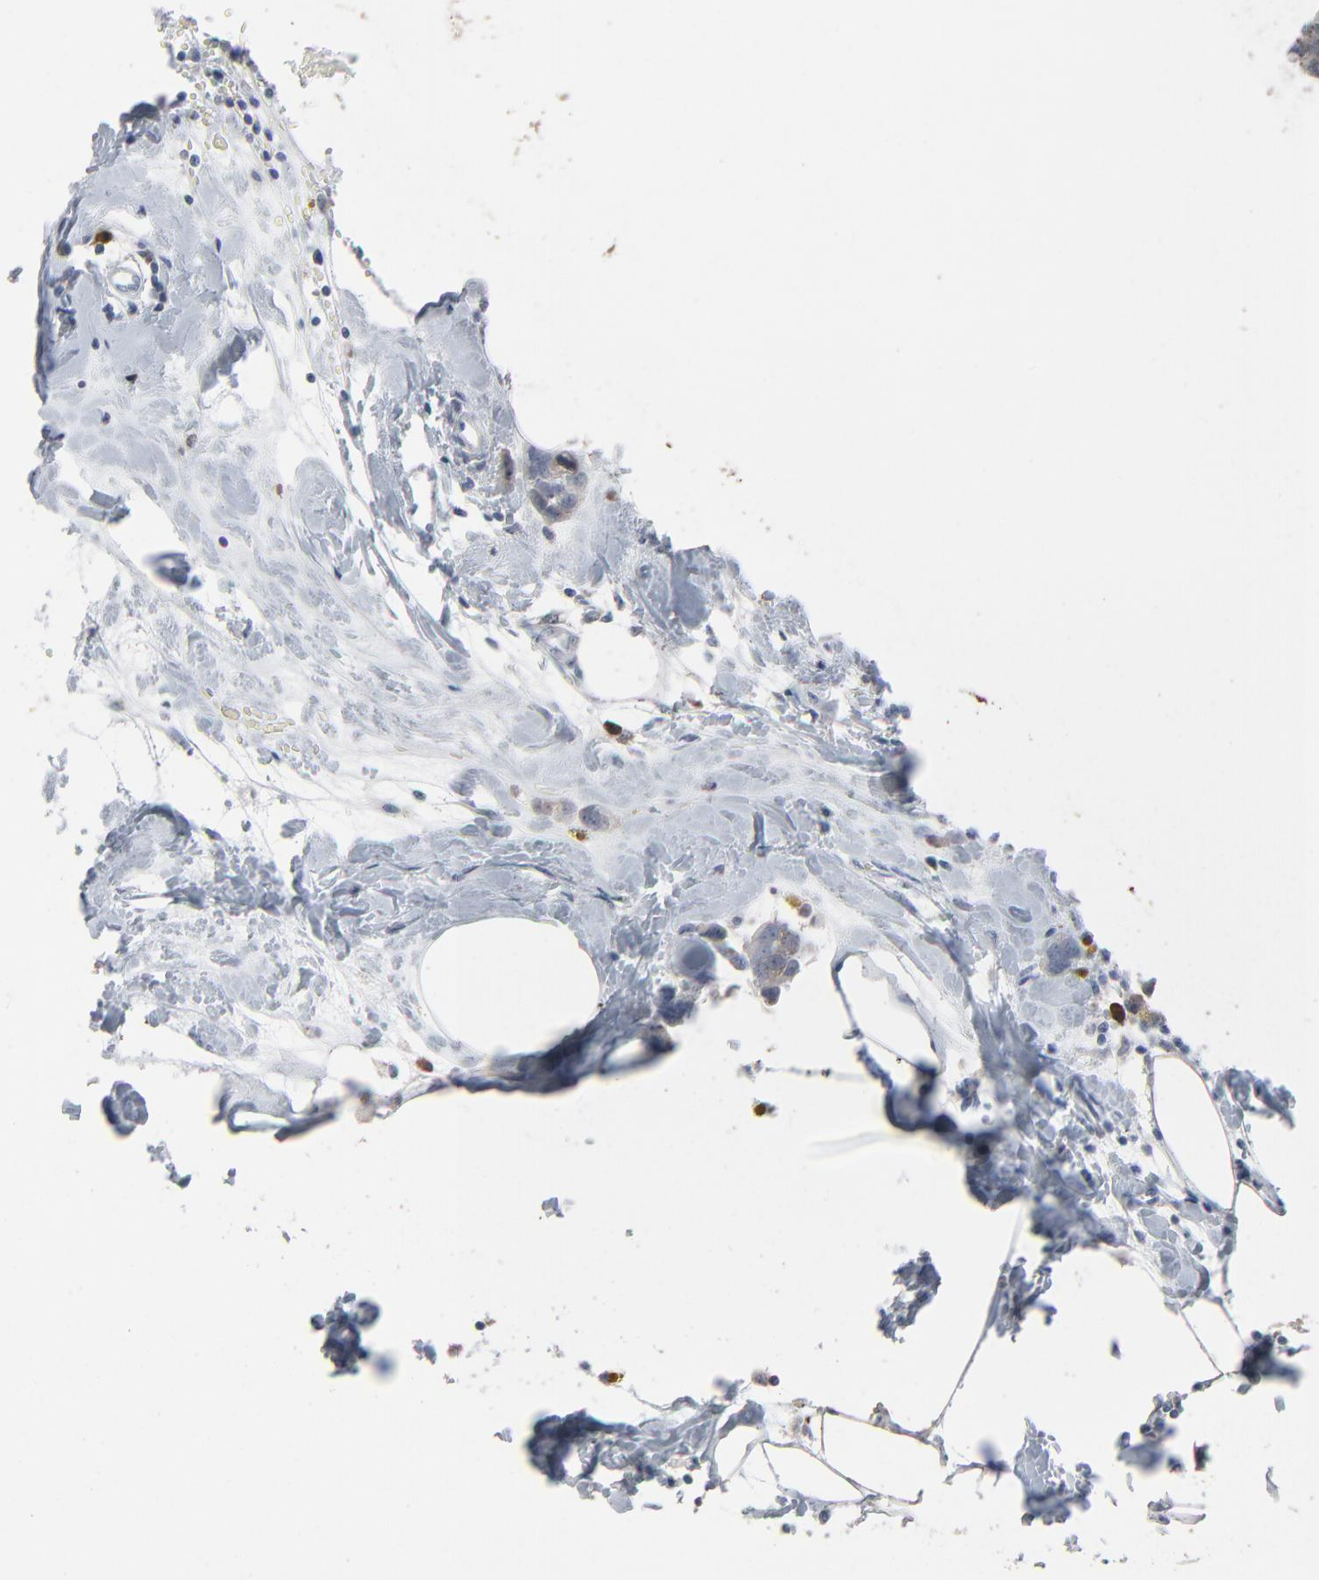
{"staining": {"intensity": "weak", "quantity": ">75%", "location": "cytoplasmic/membranous"}, "tissue": "breast cancer", "cell_type": "Tumor cells", "image_type": "cancer", "snomed": [{"axis": "morphology", "description": "Normal tissue, NOS"}, {"axis": "morphology", "description": "Duct carcinoma"}, {"axis": "topography", "description": "Breast"}], "caption": "Tumor cells demonstrate low levels of weak cytoplasmic/membranous staining in approximately >75% of cells in breast cancer (infiltrating ductal carcinoma). Using DAB (3,3'-diaminobenzidine) (brown) and hematoxylin (blue) stains, captured at high magnification using brightfield microscopy.", "gene": "PHGDH", "patient": {"sex": "female", "age": 50}}